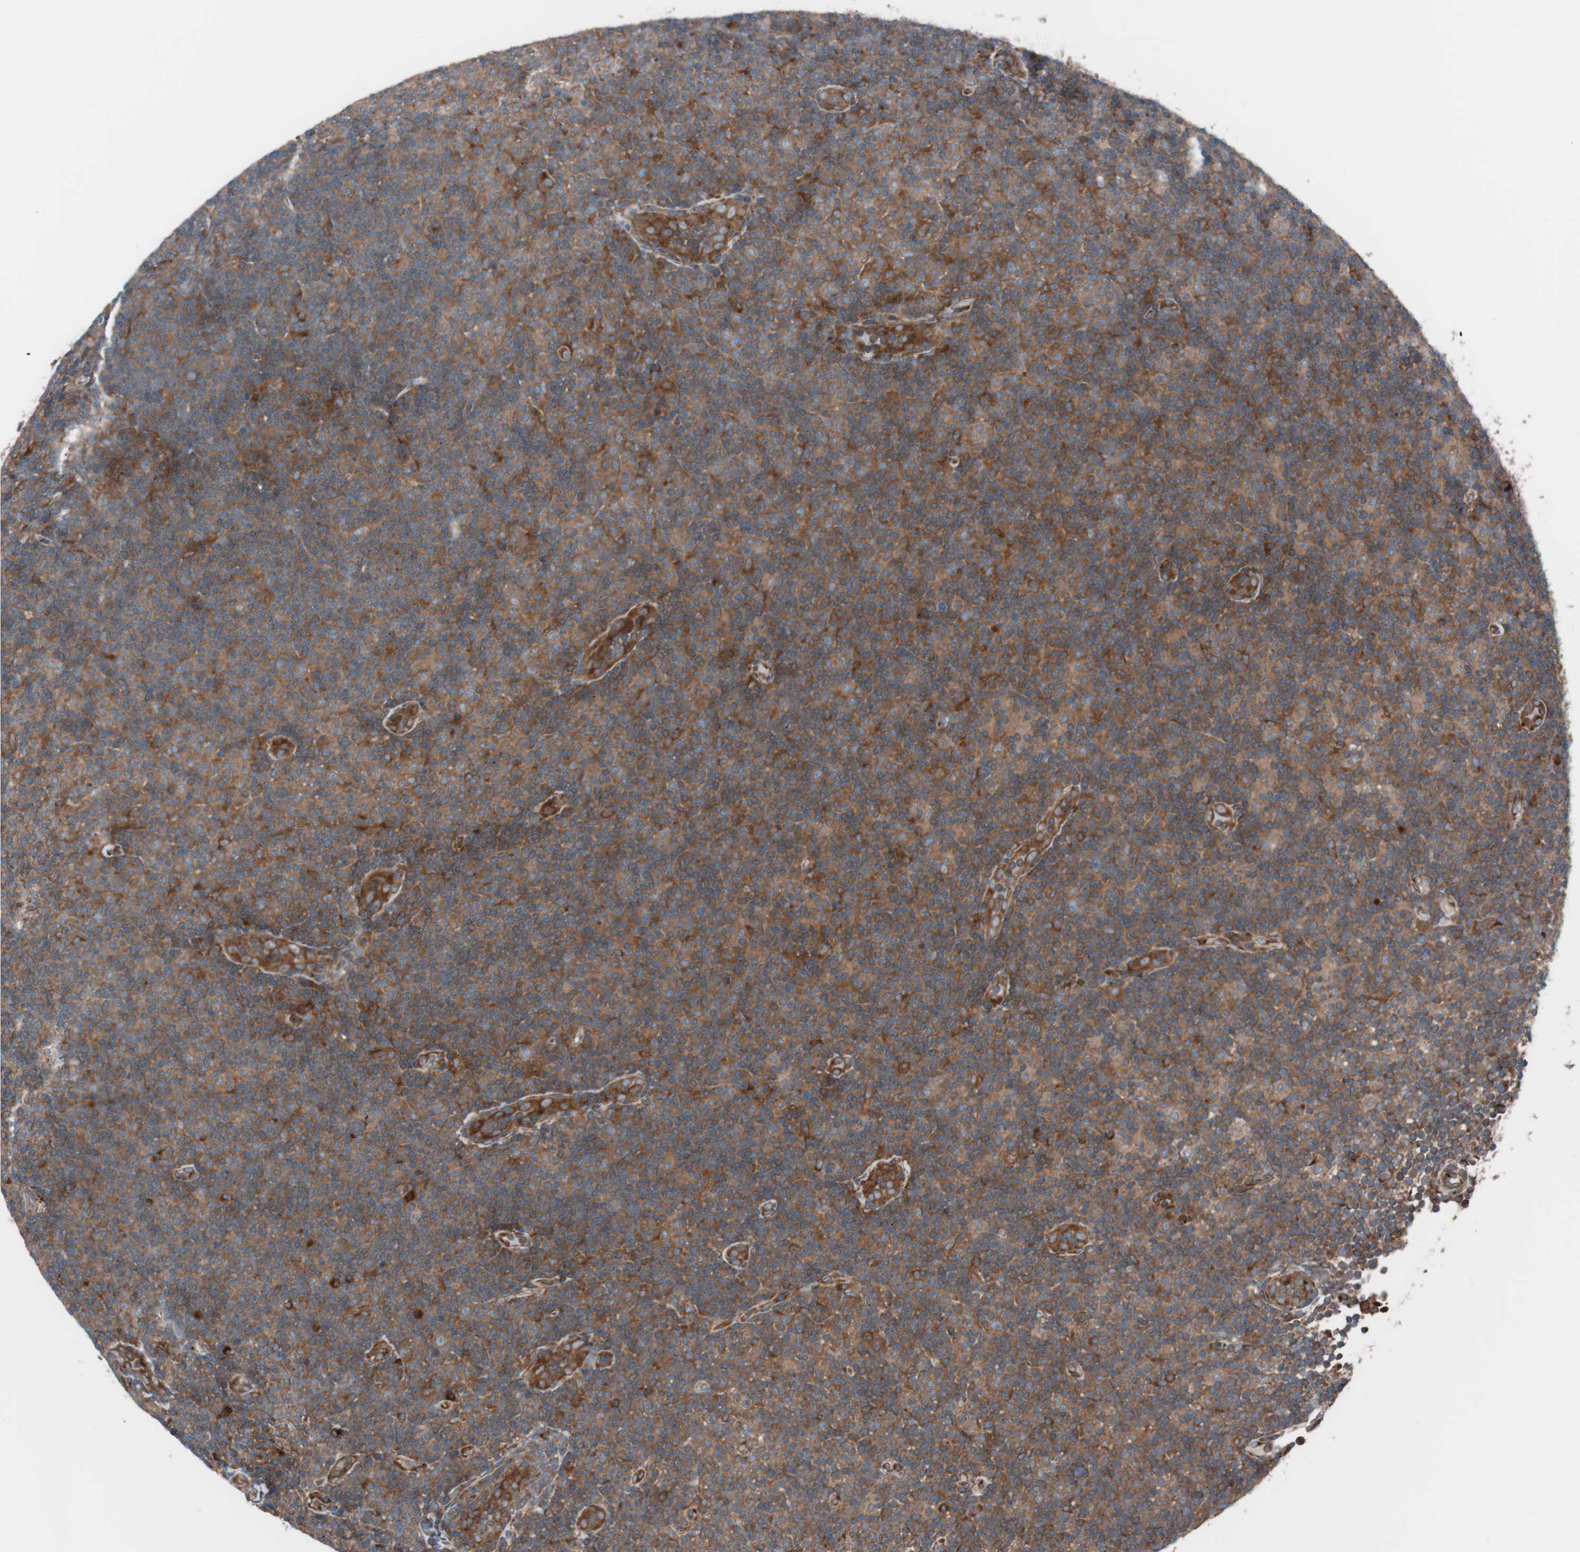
{"staining": {"intensity": "moderate", "quantity": ">75%", "location": "cytoplasmic/membranous"}, "tissue": "lymphoma", "cell_type": "Tumor cells", "image_type": "cancer", "snomed": [{"axis": "morphology", "description": "Malignant lymphoma, non-Hodgkin's type, Low grade"}, {"axis": "topography", "description": "Lymph node"}], "caption": "There is medium levels of moderate cytoplasmic/membranous expression in tumor cells of lymphoma, as demonstrated by immunohistochemical staining (brown color).", "gene": "SEC31A", "patient": {"sex": "male", "age": 83}}